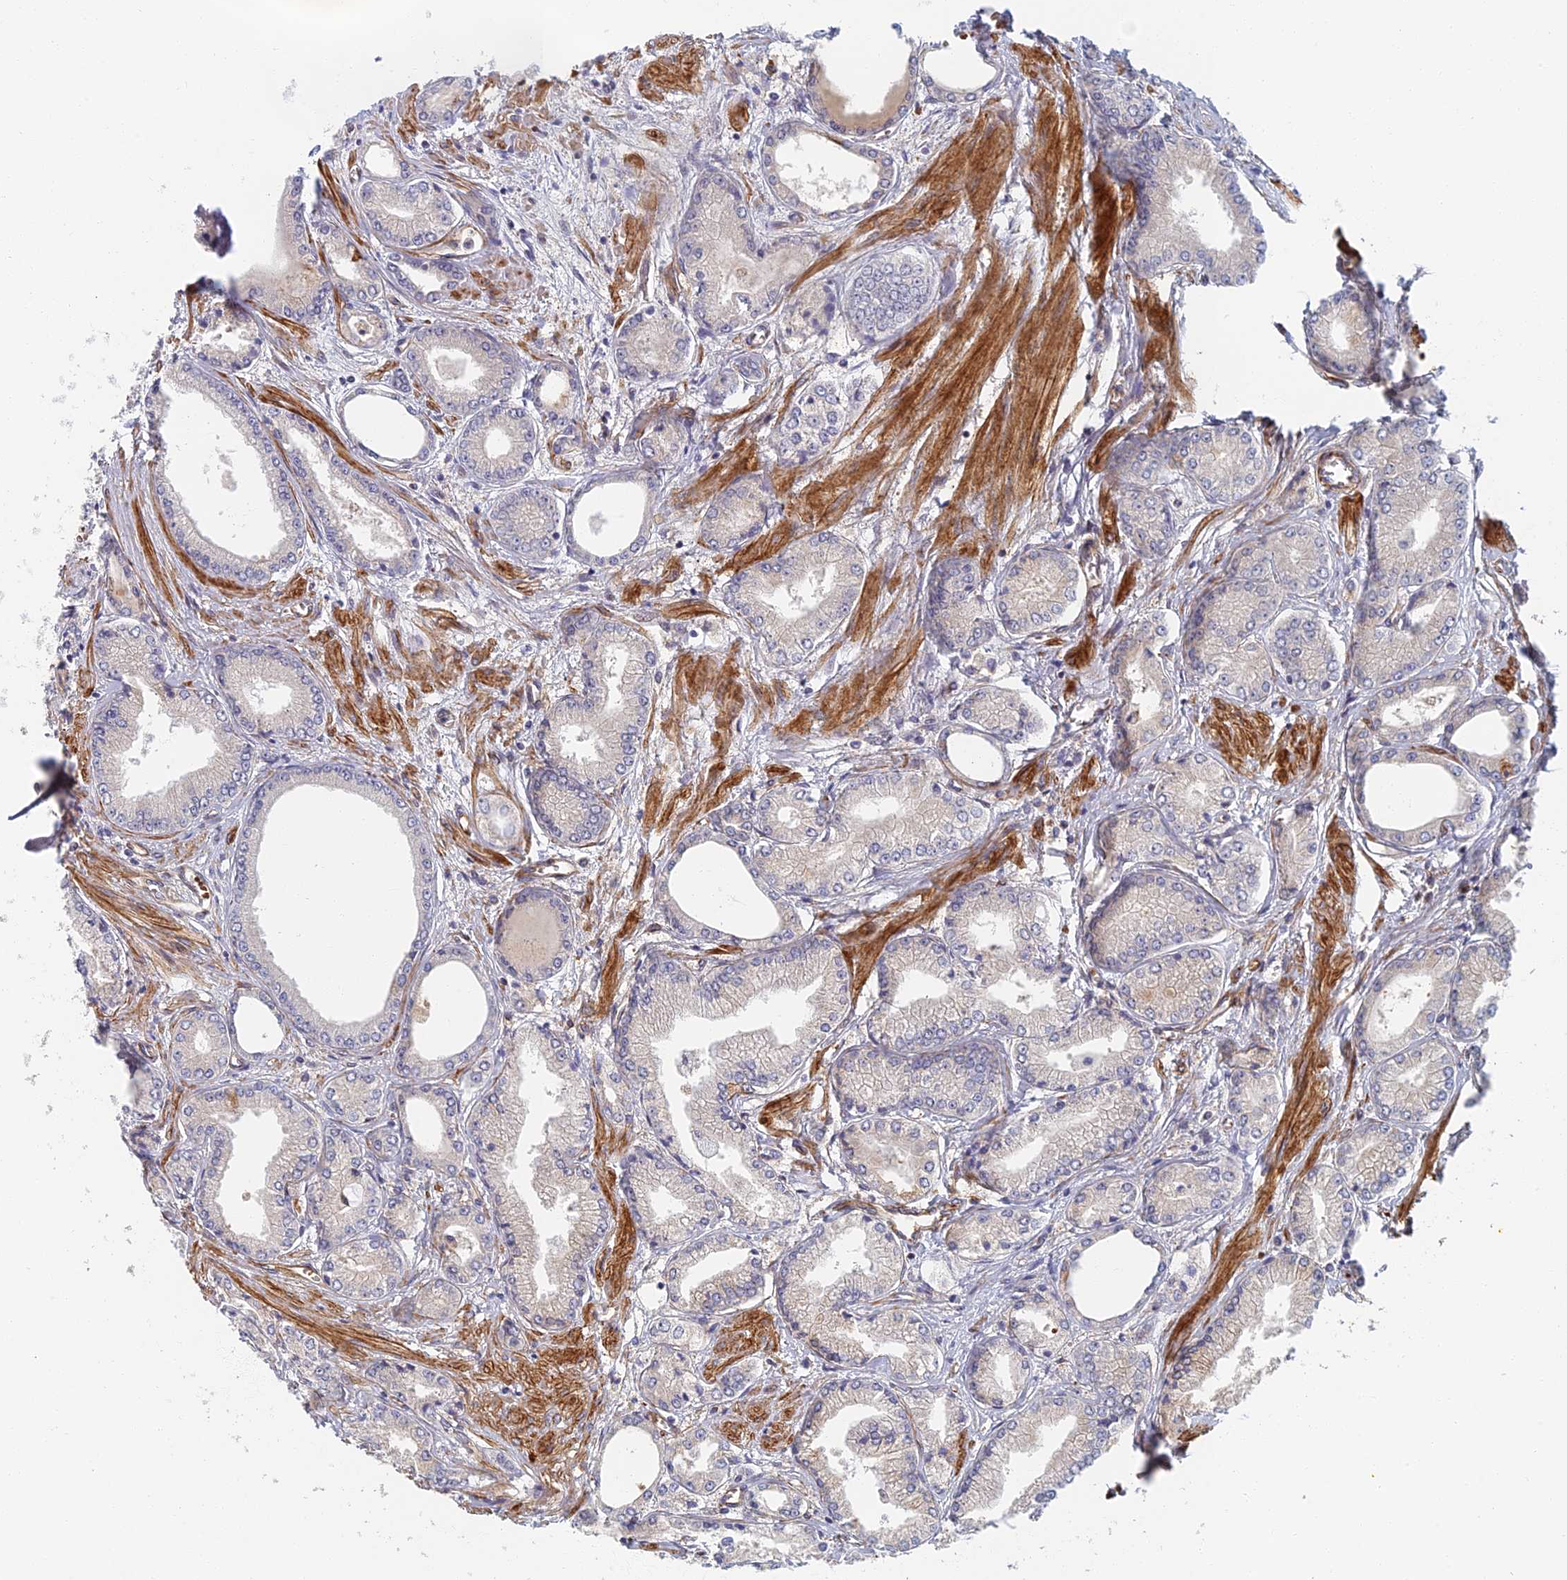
{"staining": {"intensity": "negative", "quantity": "none", "location": "none"}, "tissue": "prostate cancer", "cell_type": "Tumor cells", "image_type": "cancer", "snomed": [{"axis": "morphology", "description": "Adenocarcinoma, Low grade"}, {"axis": "topography", "description": "Prostate"}], "caption": "High magnification brightfield microscopy of prostate cancer stained with DAB (3,3'-diaminobenzidine) (brown) and counterstained with hematoxylin (blue): tumor cells show no significant expression.", "gene": "ABCB10", "patient": {"sex": "male", "age": 60}}